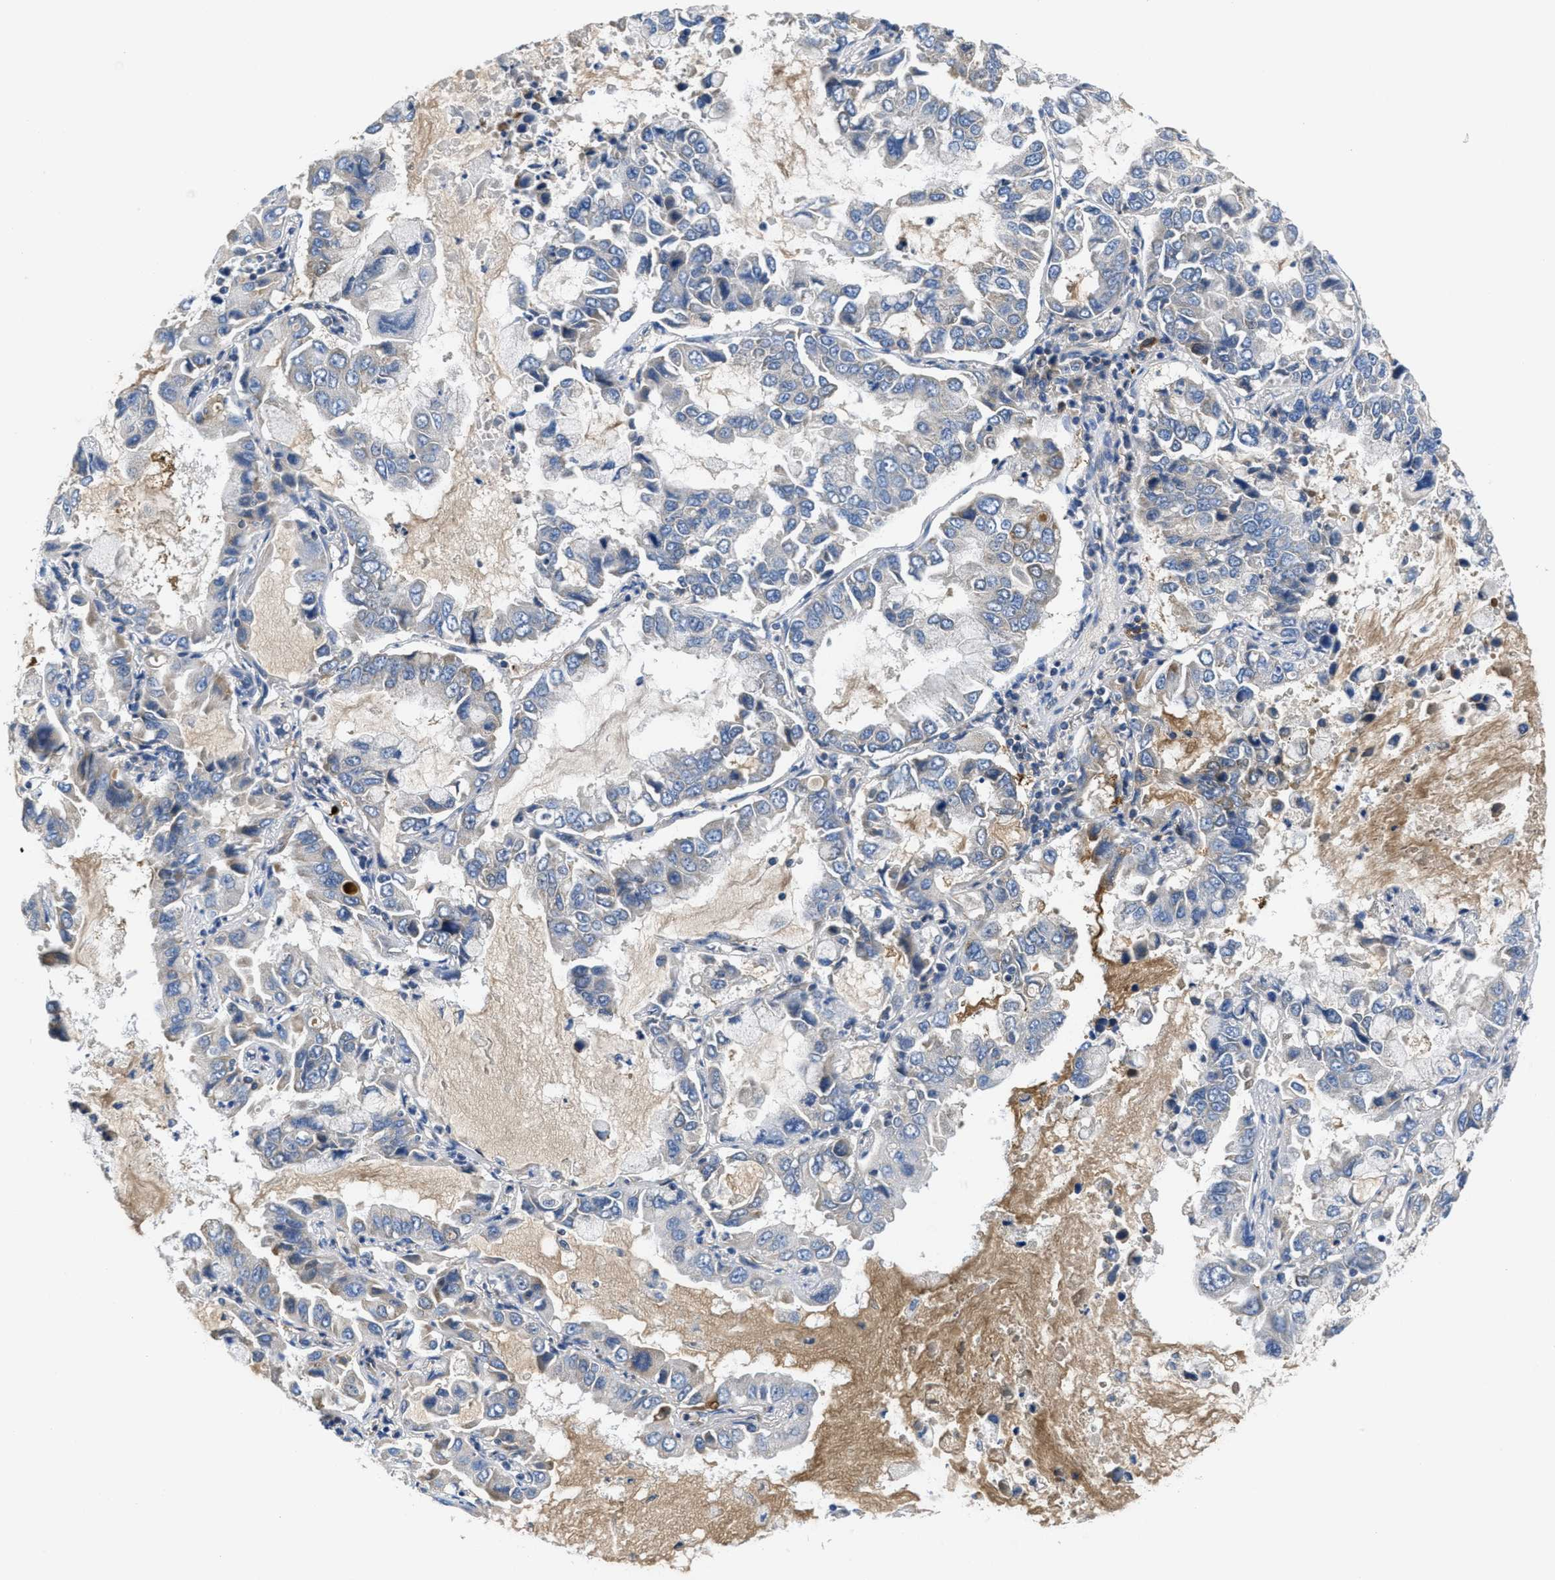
{"staining": {"intensity": "weak", "quantity": "<25%", "location": "cytoplasmic/membranous"}, "tissue": "lung cancer", "cell_type": "Tumor cells", "image_type": "cancer", "snomed": [{"axis": "morphology", "description": "Adenocarcinoma, NOS"}, {"axis": "topography", "description": "Lung"}], "caption": "High power microscopy image of an immunohistochemistry (IHC) micrograph of lung adenocarcinoma, revealing no significant staining in tumor cells. (Stains: DAB (3,3'-diaminobenzidine) immunohistochemistry (IHC) with hematoxylin counter stain, Microscopy: brightfield microscopy at high magnification).", "gene": "GALK1", "patient": {"sex": "male", "age": 64}}